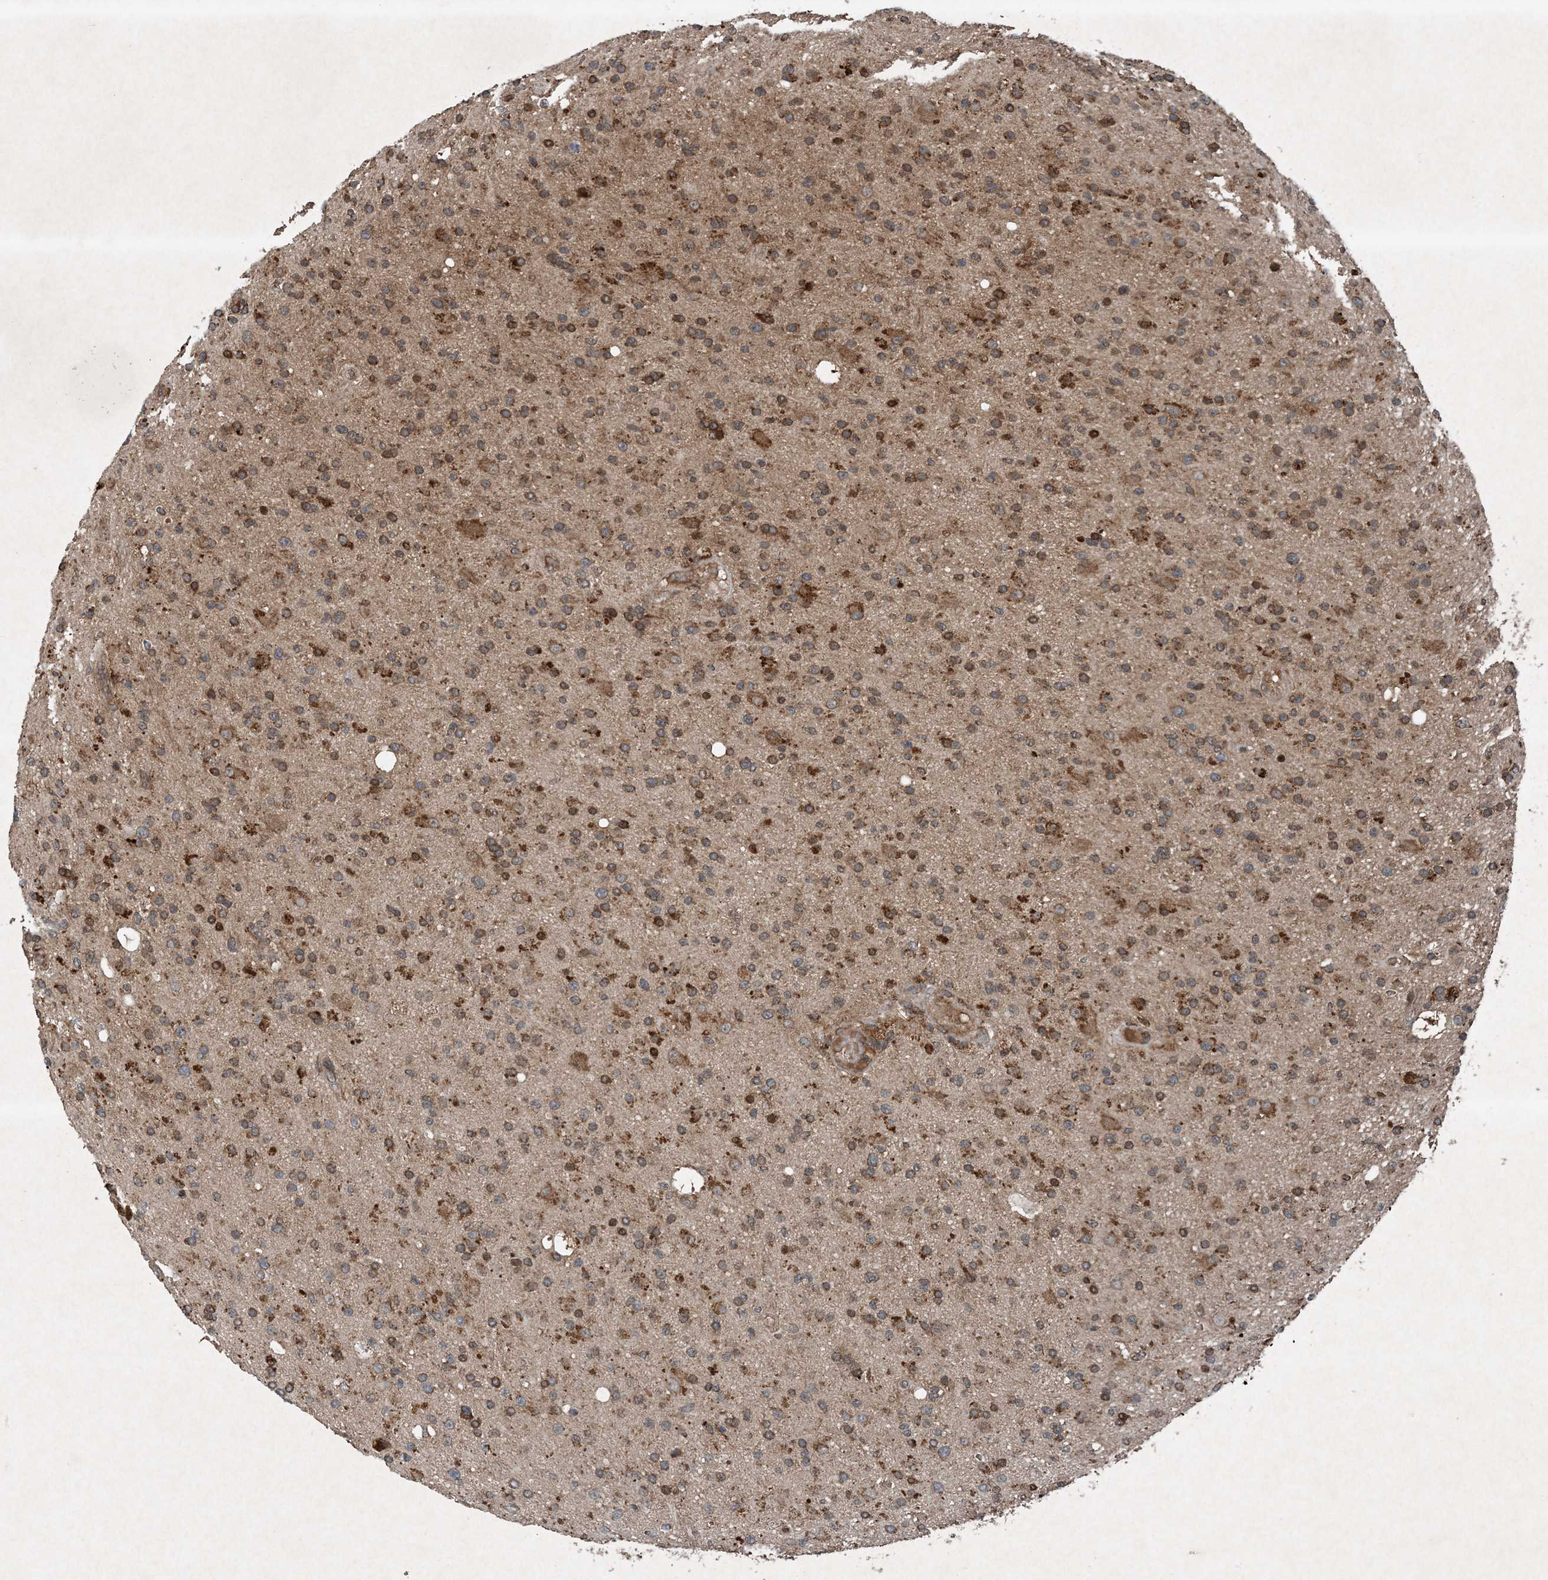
{"staining": {"intensity": "moderate", "quantity": ">75%", "location": "cytoplasmic/membranous"}, "tissue": "glioma", "cell_type": "Tumor cells", "image_type": "cancer", "snomed": [{"axis": "morphology", "description": "Glioma, malignant, High grade"}, {"axis": "topography", "description": "Brain"}], "caption": "A micrograph of human glioma stained for a protein exhibits moderate cytoplasmic/membranous brown staining in tumor cells.", "gene": "GNG5", "patient": {"sex": "male", "age": 33}}